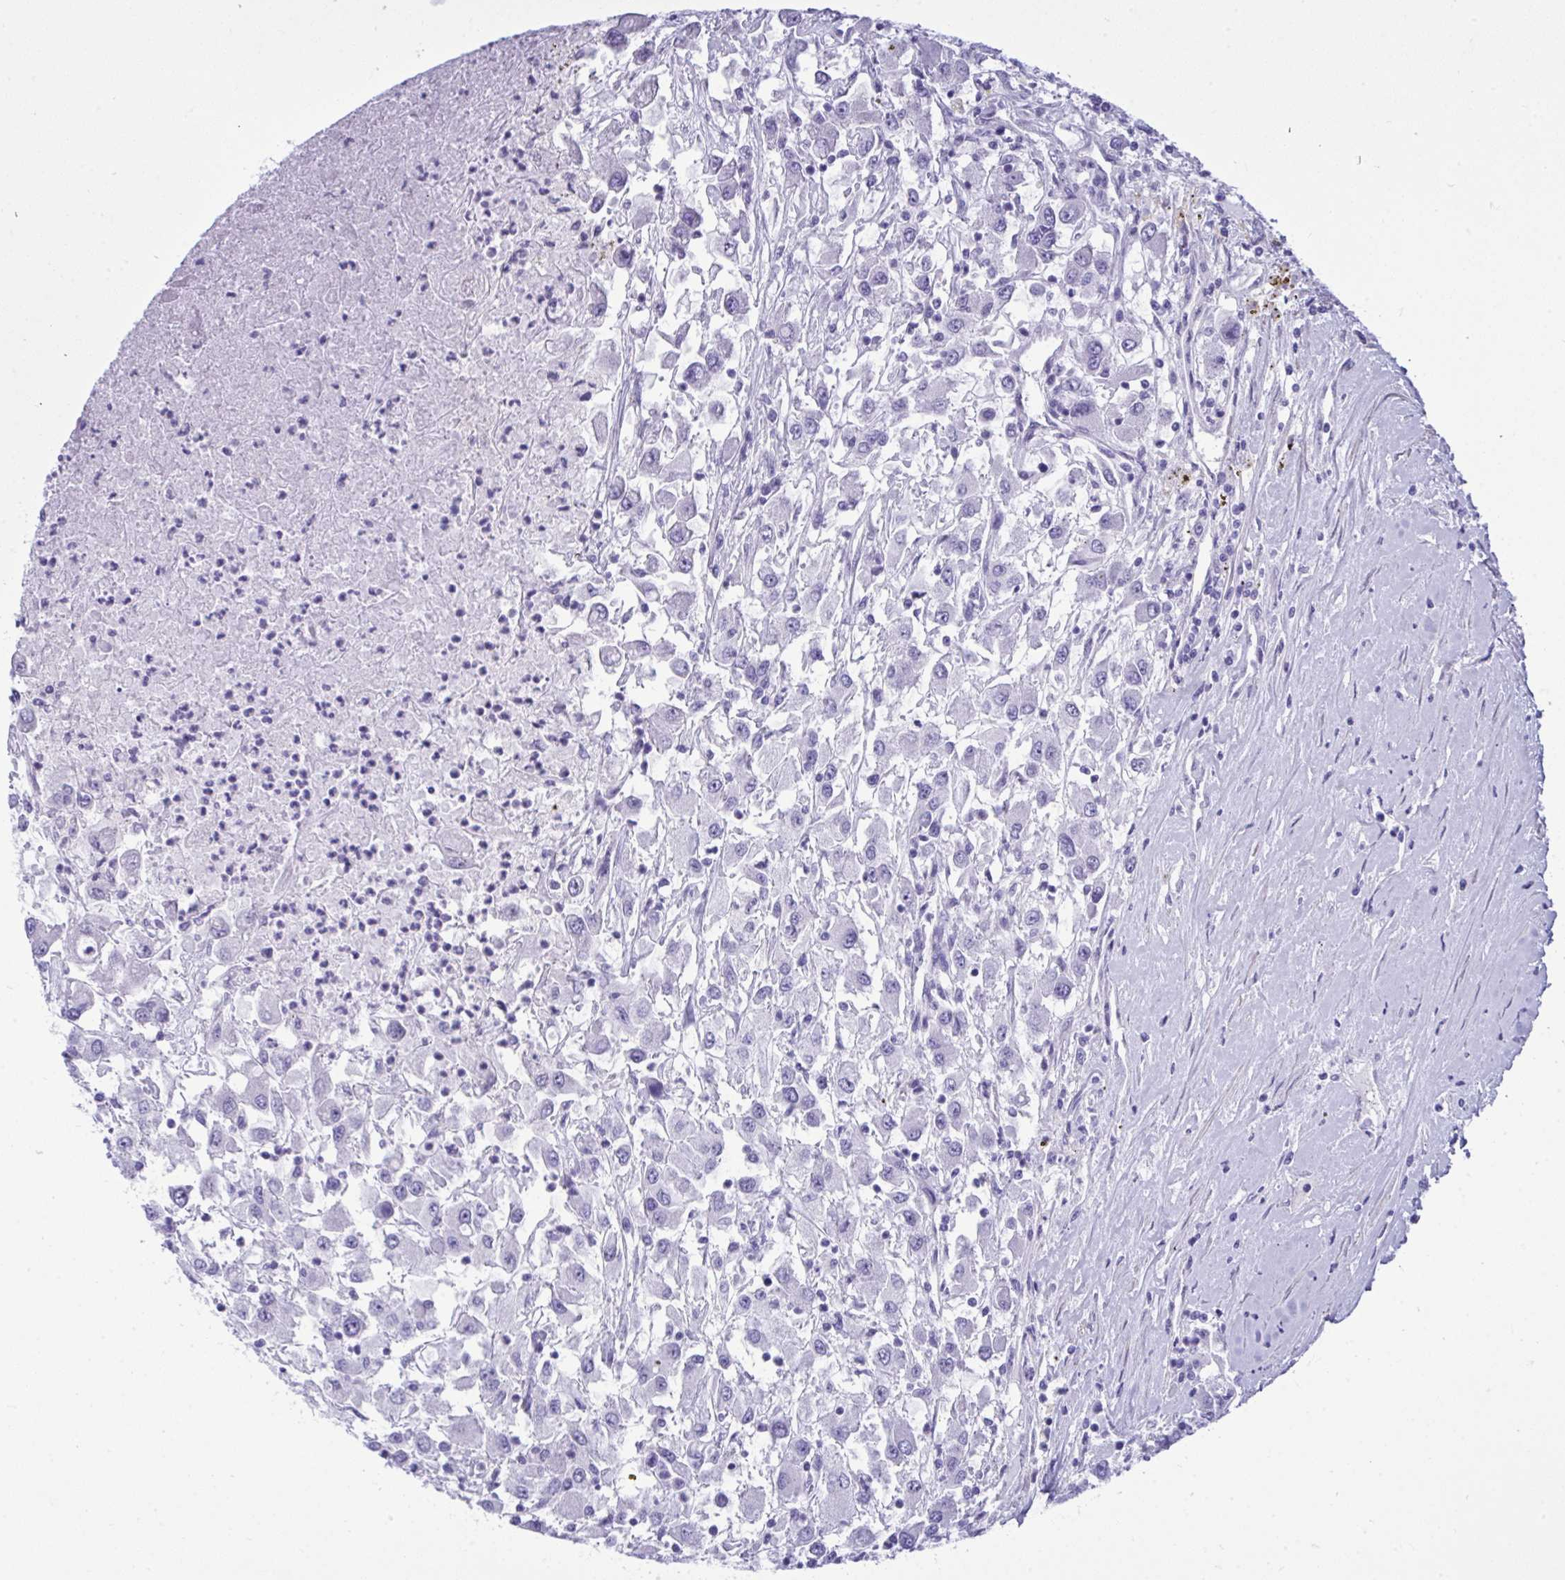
{"staining": {"intensity": "negative", "quantity": "none", "location": "none"}, "tissue": "renal cancer", "cell_type": "Tumor cells", "image_type": "cancer", "snomed": [{"axis": "morphology", "description": "Adenocarcinoma, NOS"}, {"axis": "topography", "description": "Kidney"}], "caption": "This photomicrograph is of renal adenocarcinoma stained with immunohistochemistry to label a protein in brown with the nuclei are counter-stained blue. There is no positivity in tumor cells. Brightfield microscopy of IHC stained with DAB (3,3'-diaminobenzidine) (brown) and hematoxylin (blue), captured at high magnification.", "gene": "LIMS2", "patient": {"sex": "female", "age": 67}}